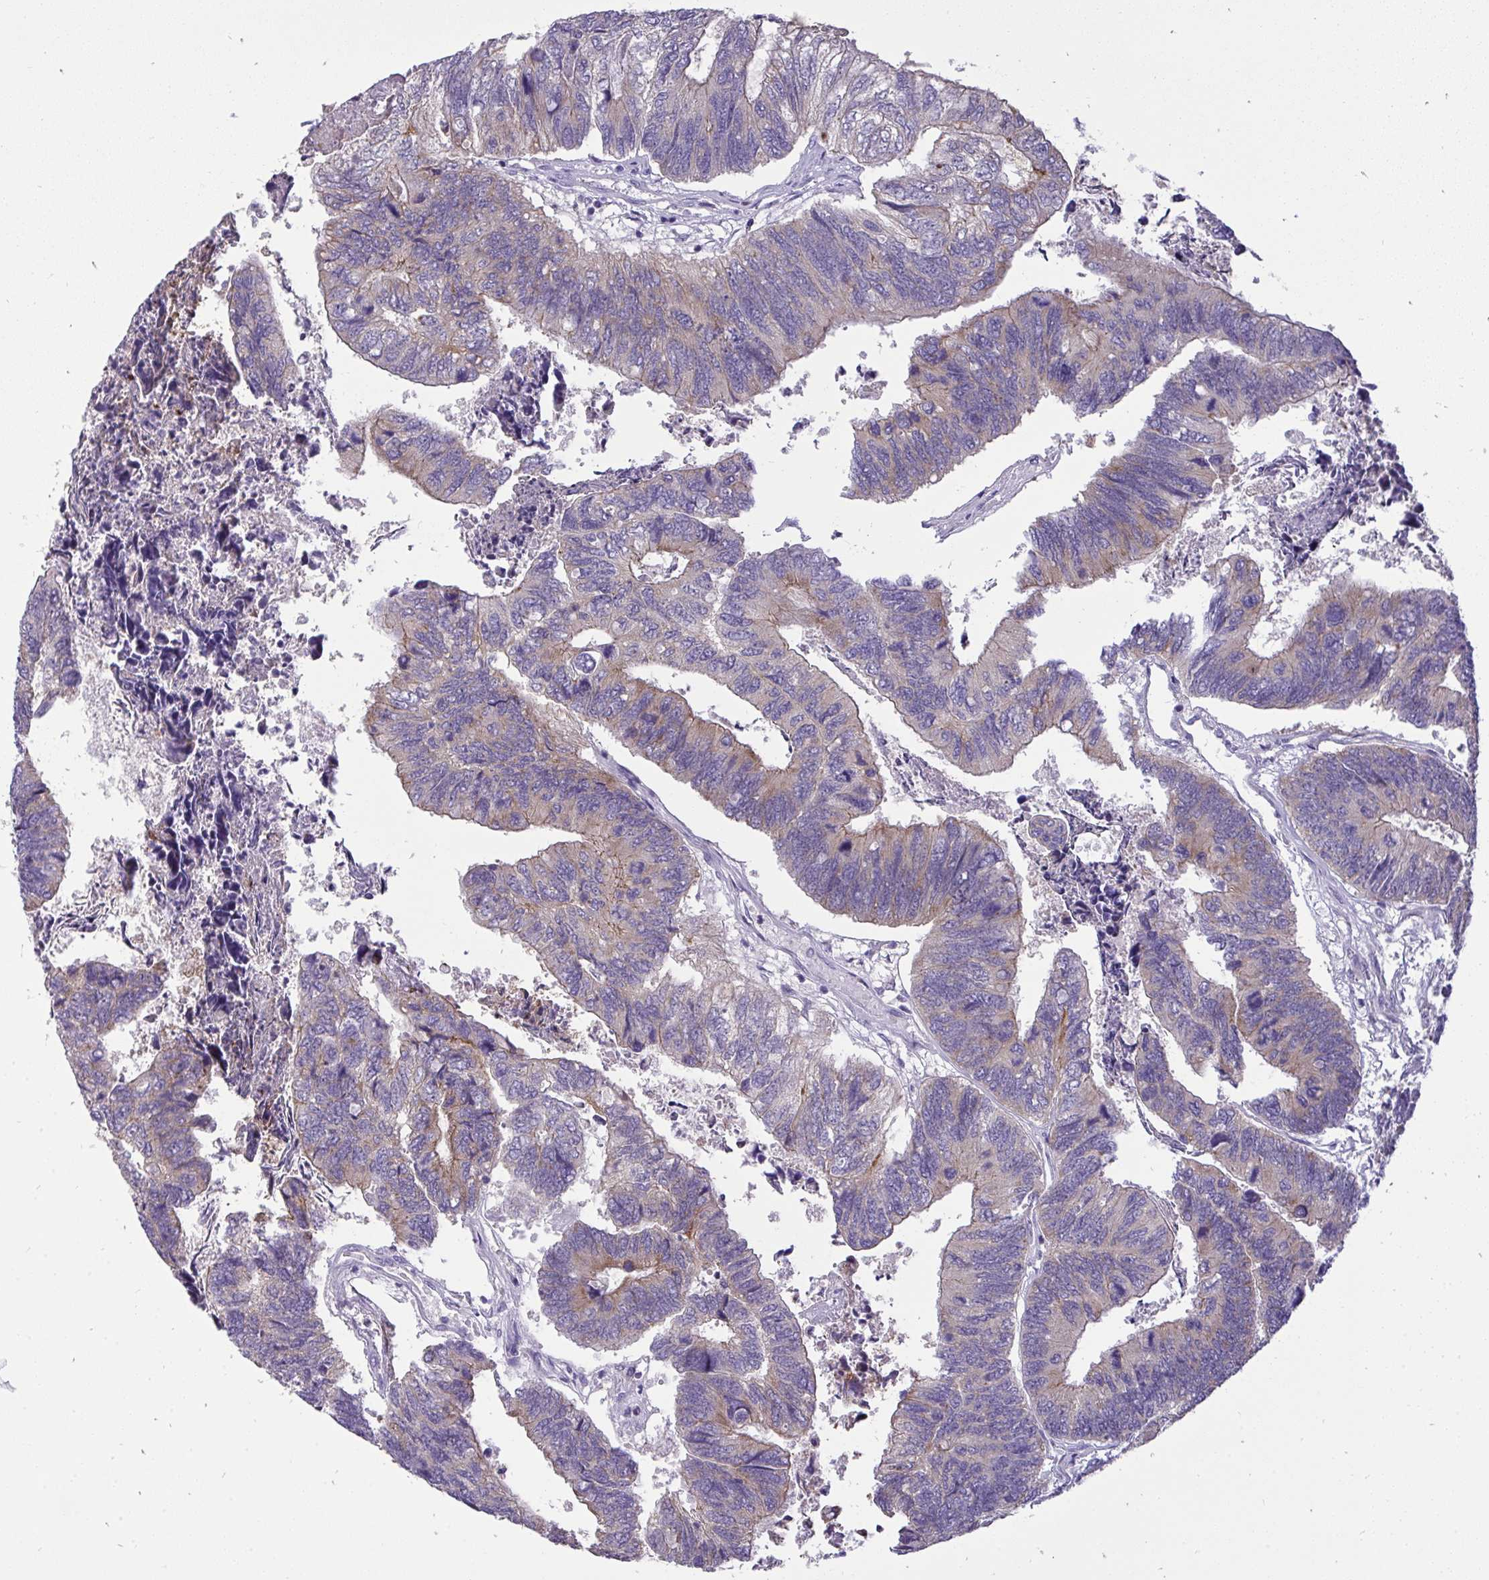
{"staining": {"intensity": "weak", "quantity": "25%-75%", "location": "cytoplasmic/membranous"}, "tissue": "colorectal cancer", "cell_type": "Tumor cells", "image_type": "cancer", "snomed": [{"axis": "morphology", "description": "Adenocarcinoma, NOS"}, {"axis": "topography", "description": "Colon"}], "caption": "Brown immunohistochemical staining in human colorectal cancer (adenocarcinoma) exhibits weak cytoplasmic/membranous staining in about 25%-75% of tumor cells.", "gene": "VGLL3", "patient": {"sex": "female", "age": 67}}